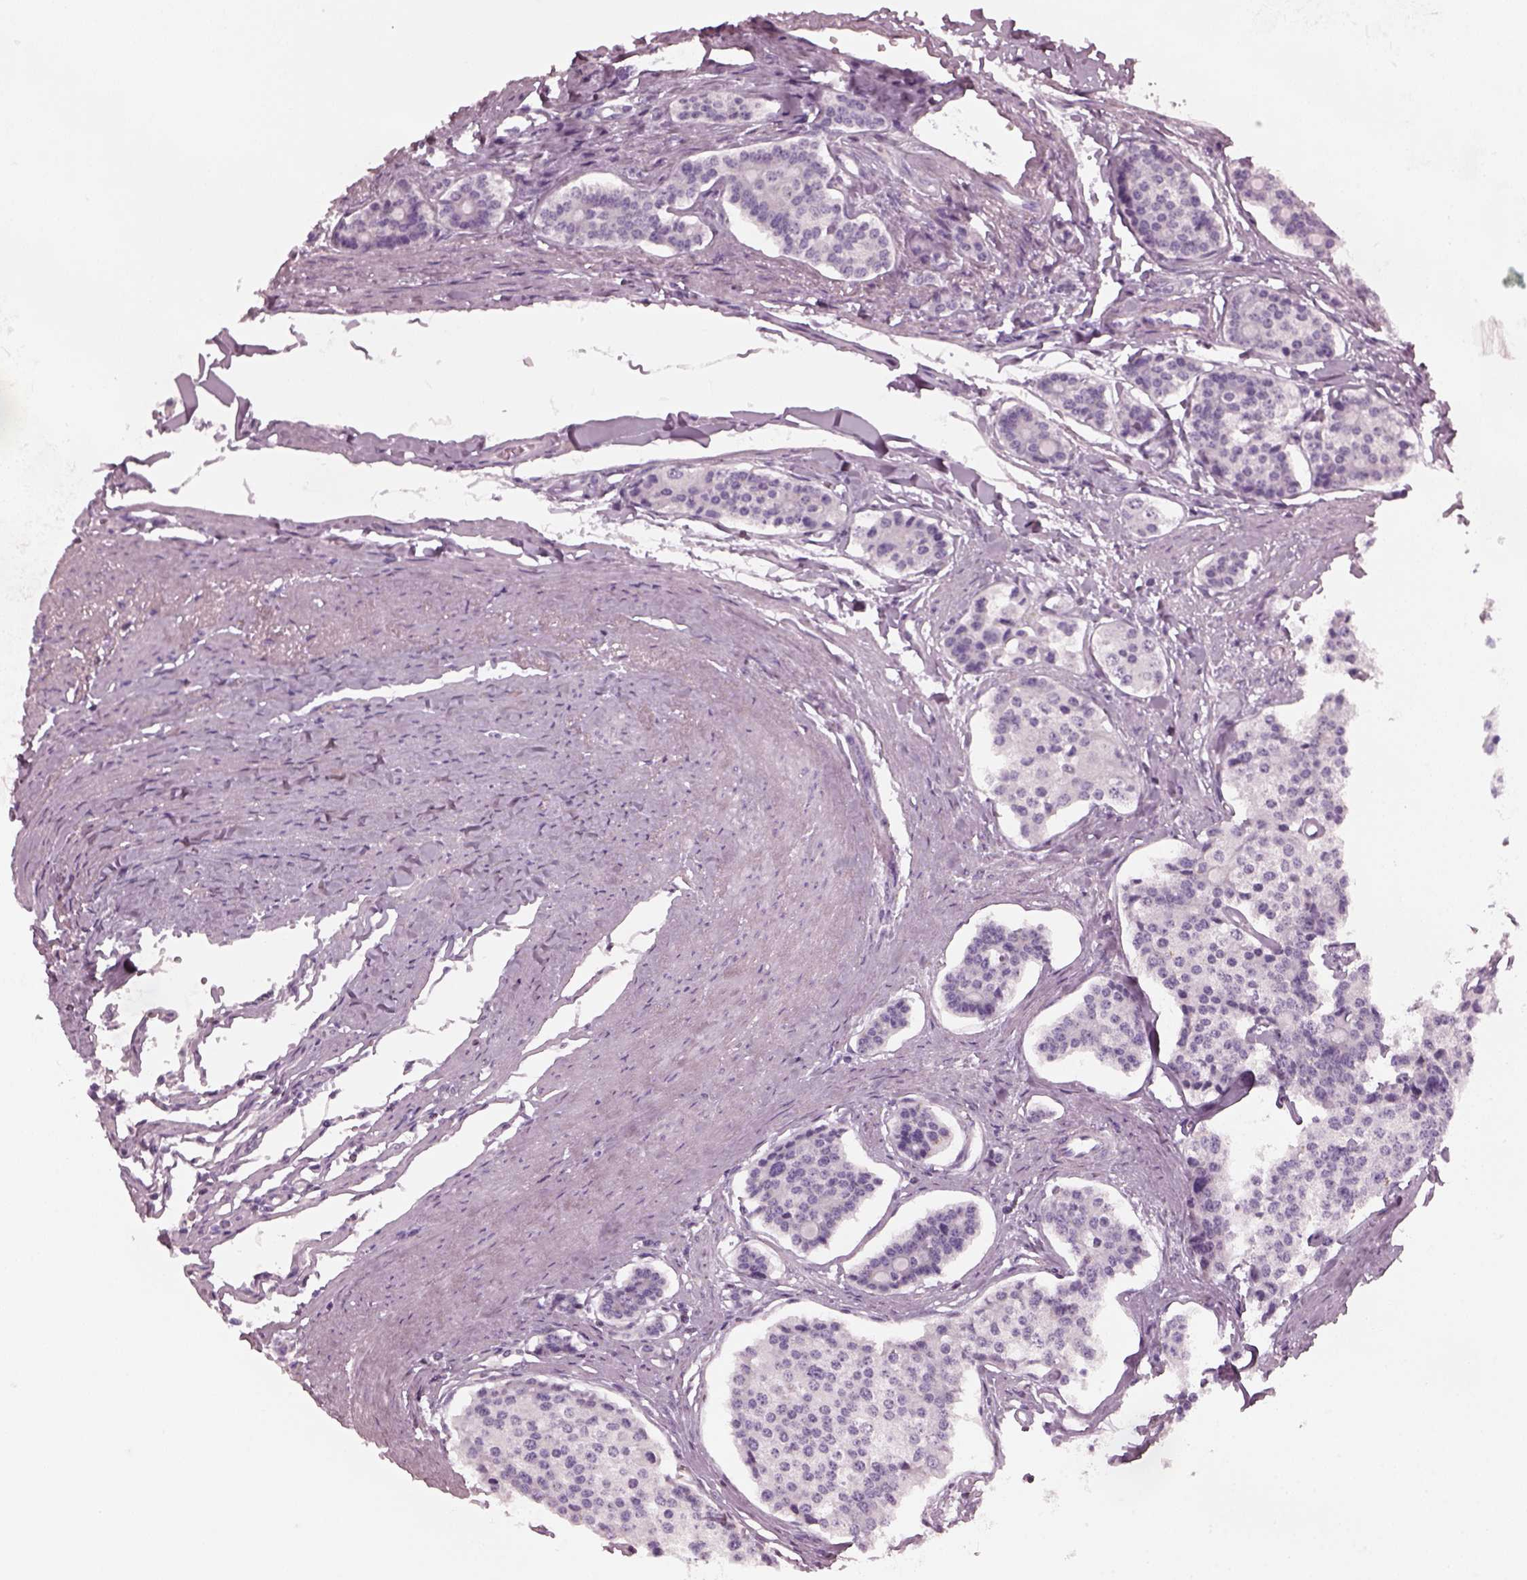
{"staining": {"intensity": "negative", "quantity": "none", "location": "none"}, "tissue": "carcinoid", "cell_type": "Tumor cells", "image_type": "cancer", "snomed": [{"axis": "morphology", "description": "Carcinoid, malignant, NOS"}, {"axis": "topography", "description": "Small intestine"}], "caption": "Photomicrograph shows no significant protein staining in tumor cells of carcinoid.", "gene": "RCVRN", "patient": {"sex": "female", "age": 65}}